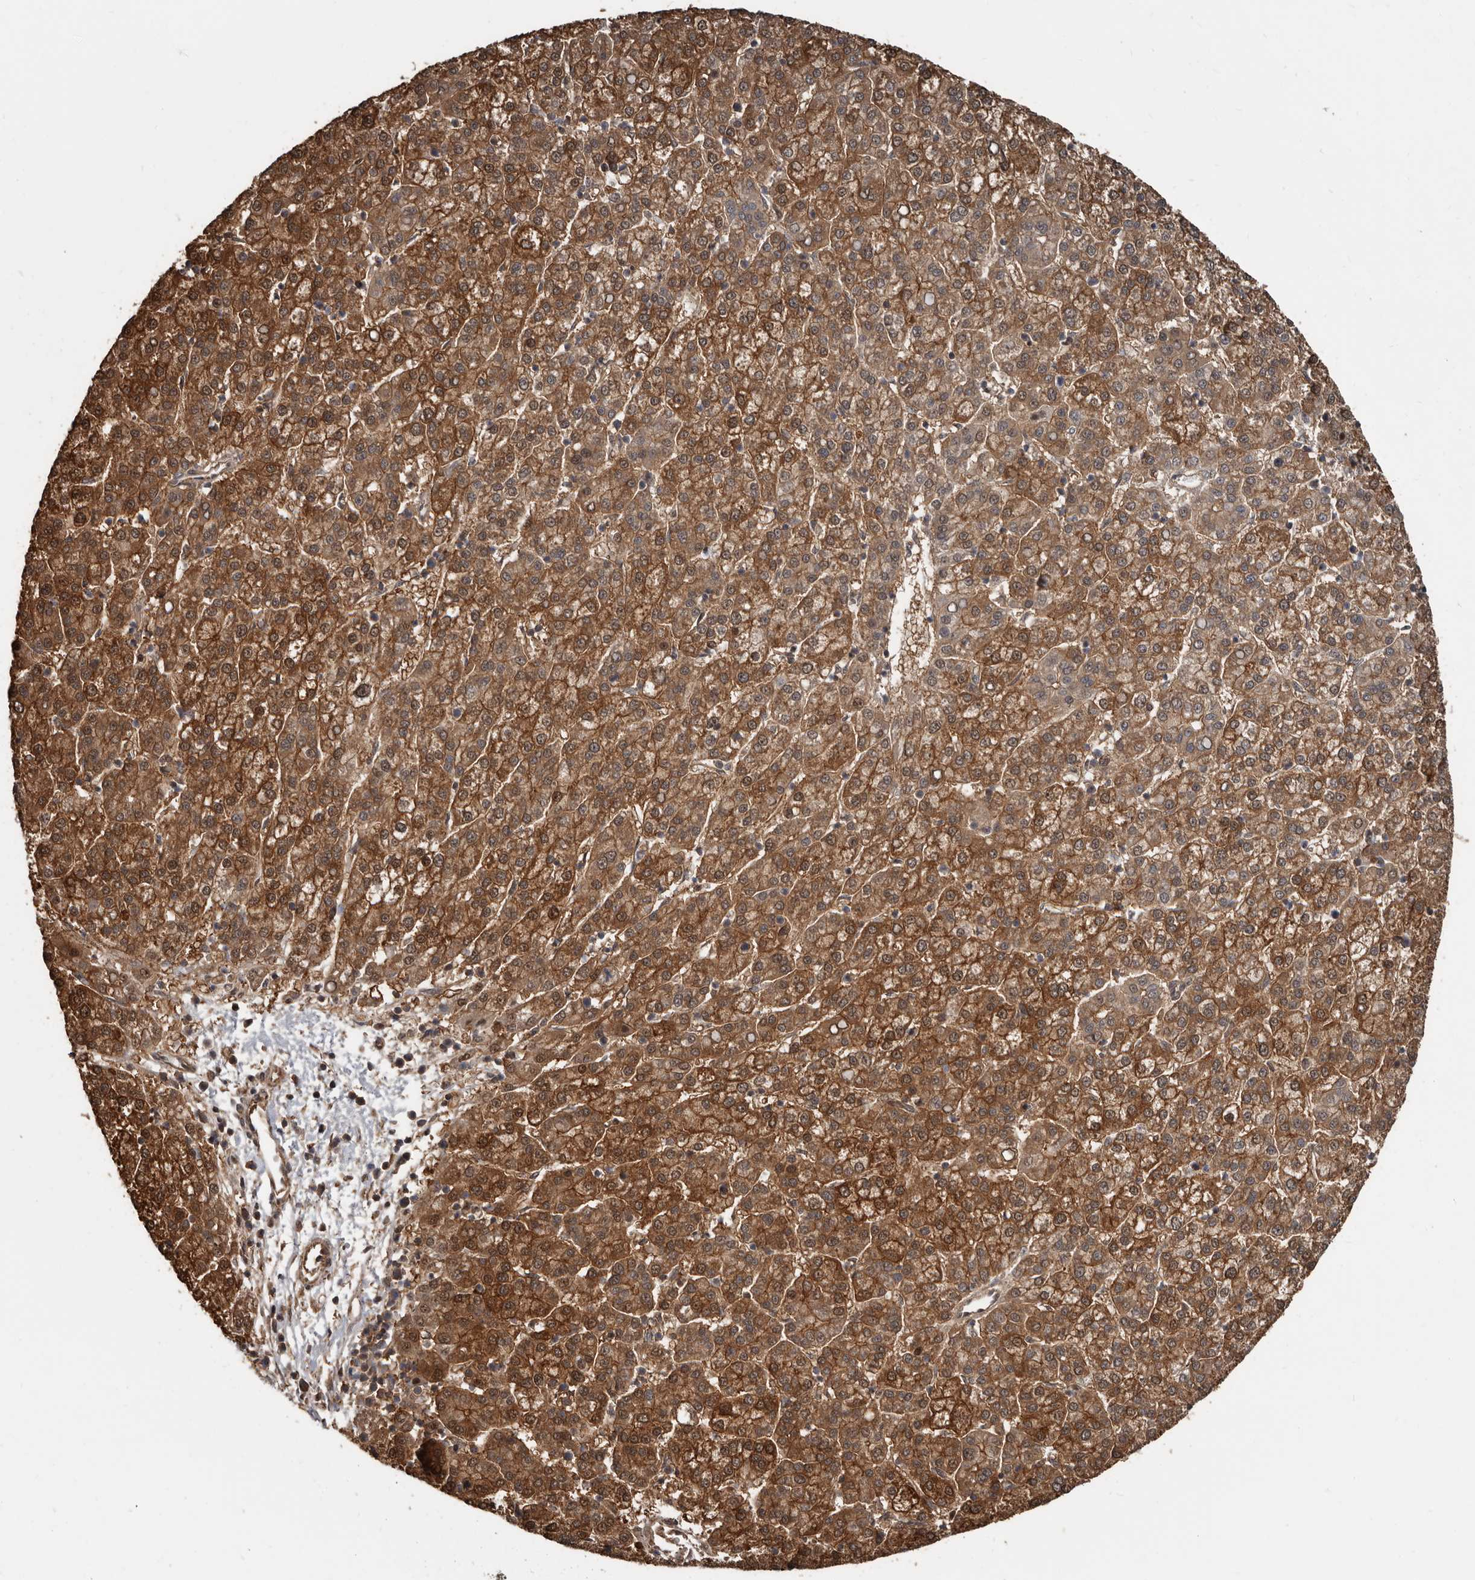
{"staining": {"intensity": "moderate", "quantity": ">75%", "location": "cytoplasmic/membranous"}, "tissue": "liver cancer", "cell_type": "Tumor cells", "image_type": "cancer", "snomed": [{"axis": "morphology", "description": "Carcinoma, Hepatocellular, NOS"}, {"axis": "topography", "description": "Liver"}], "caption": "Immunohistochemical staining of human hepatocellular carcinoma (liver) exhibits moderate cytoplasmic/membranous protein staining in approximately >75% of tumor cells.", "gene": "EXOC3L1", "patient": {"sex": "female", "age": 58}}